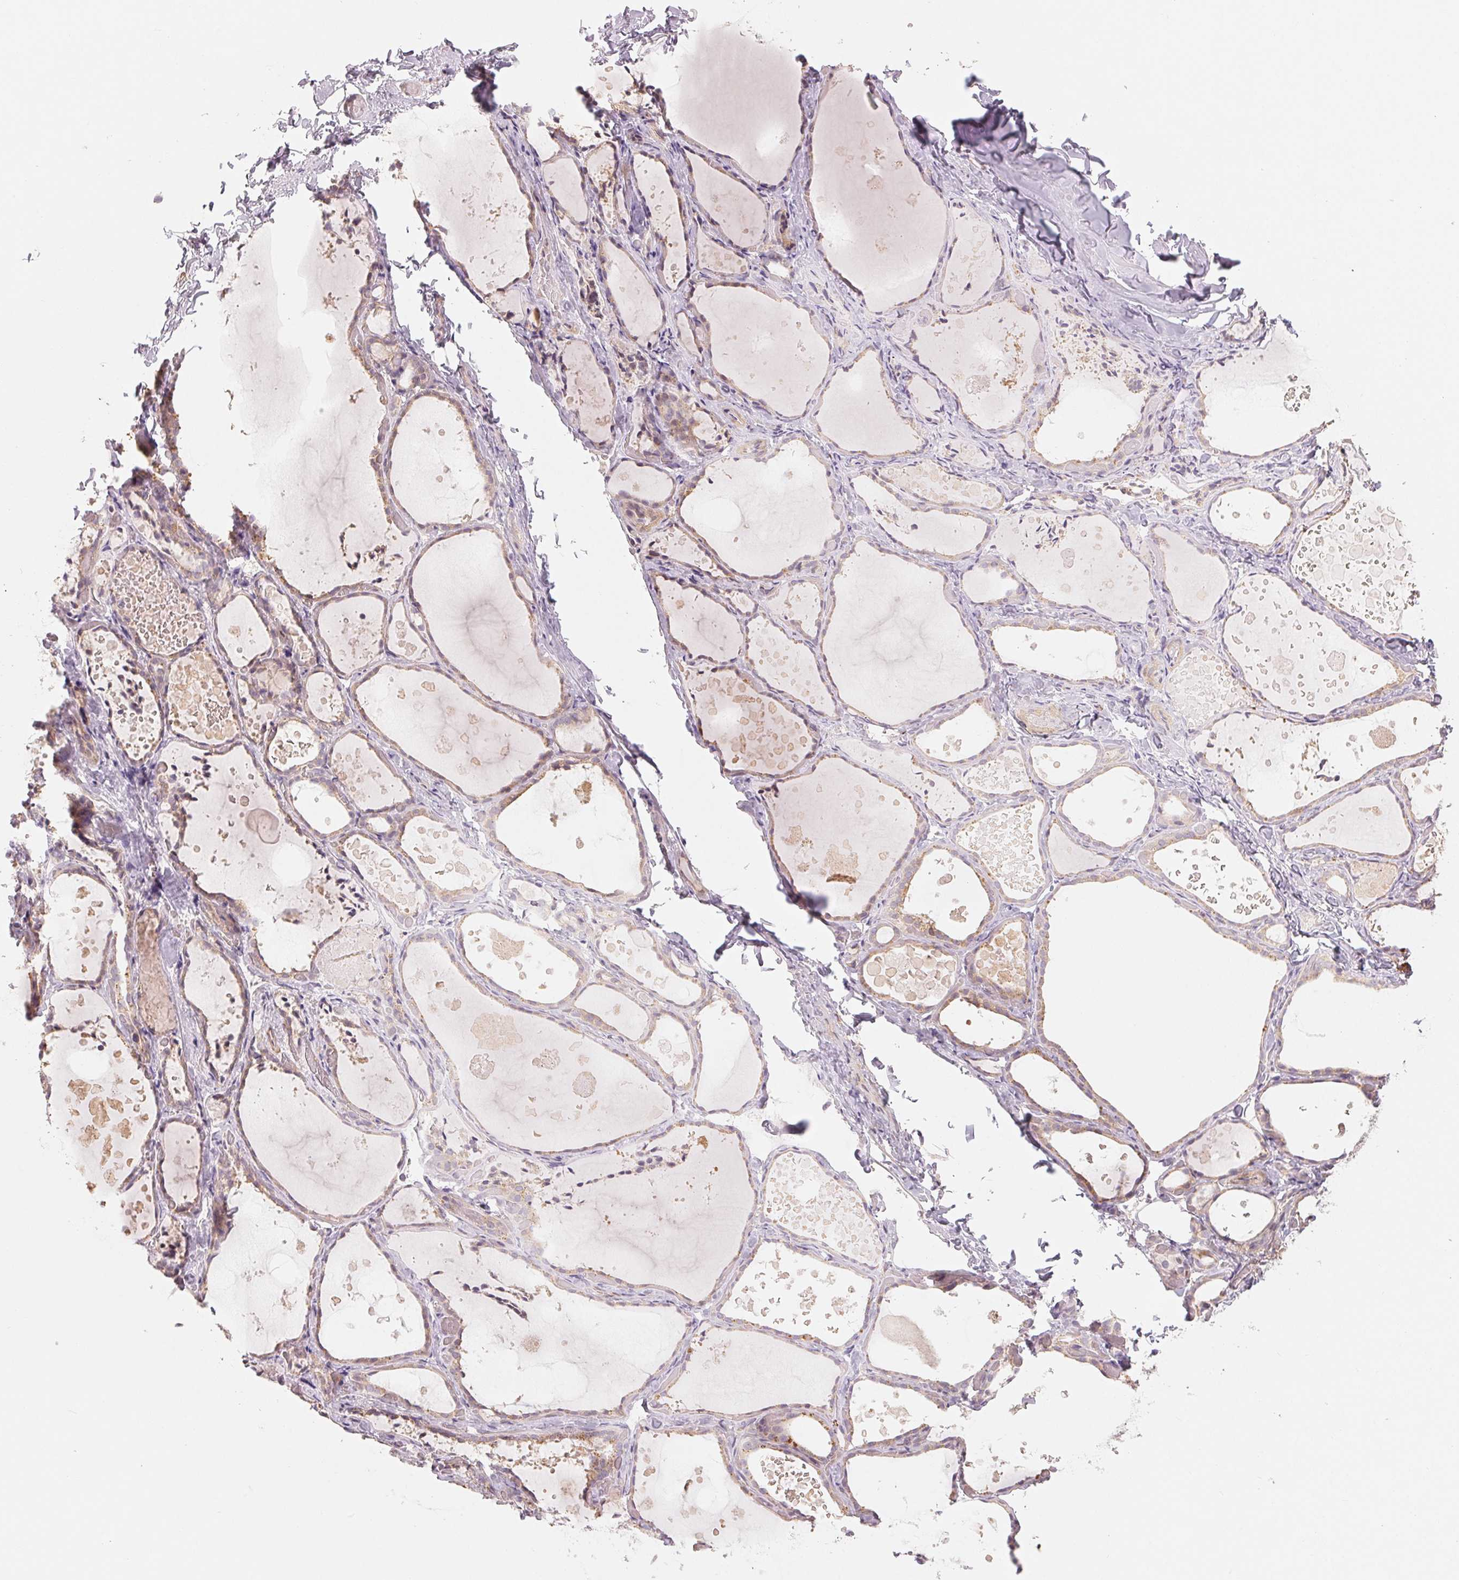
{"staining": {"intensity": "weak", "quantity": "25%-75%", "location": "cytoplasmic/membranous"}, "tissue": "thyroid gland", "cell_type": "Glandular cells", "image_type": "normal", "snomed": [{"axis": "morphology", "description": "Normal tissue, NOS"}, {"axis": "topography", "description": "Thyroid gland"}], "caption": "Immunohistochemistry (IHC) photomicrograph of unremarkable thyroid gland stained for a protein (brown), which reveals low levels of weak cytoplasmic/membranous positivity in about 25%-75% of glandular cells.", "gene": "DENND2C", "patient": {"sex": "female", "age": 56}}